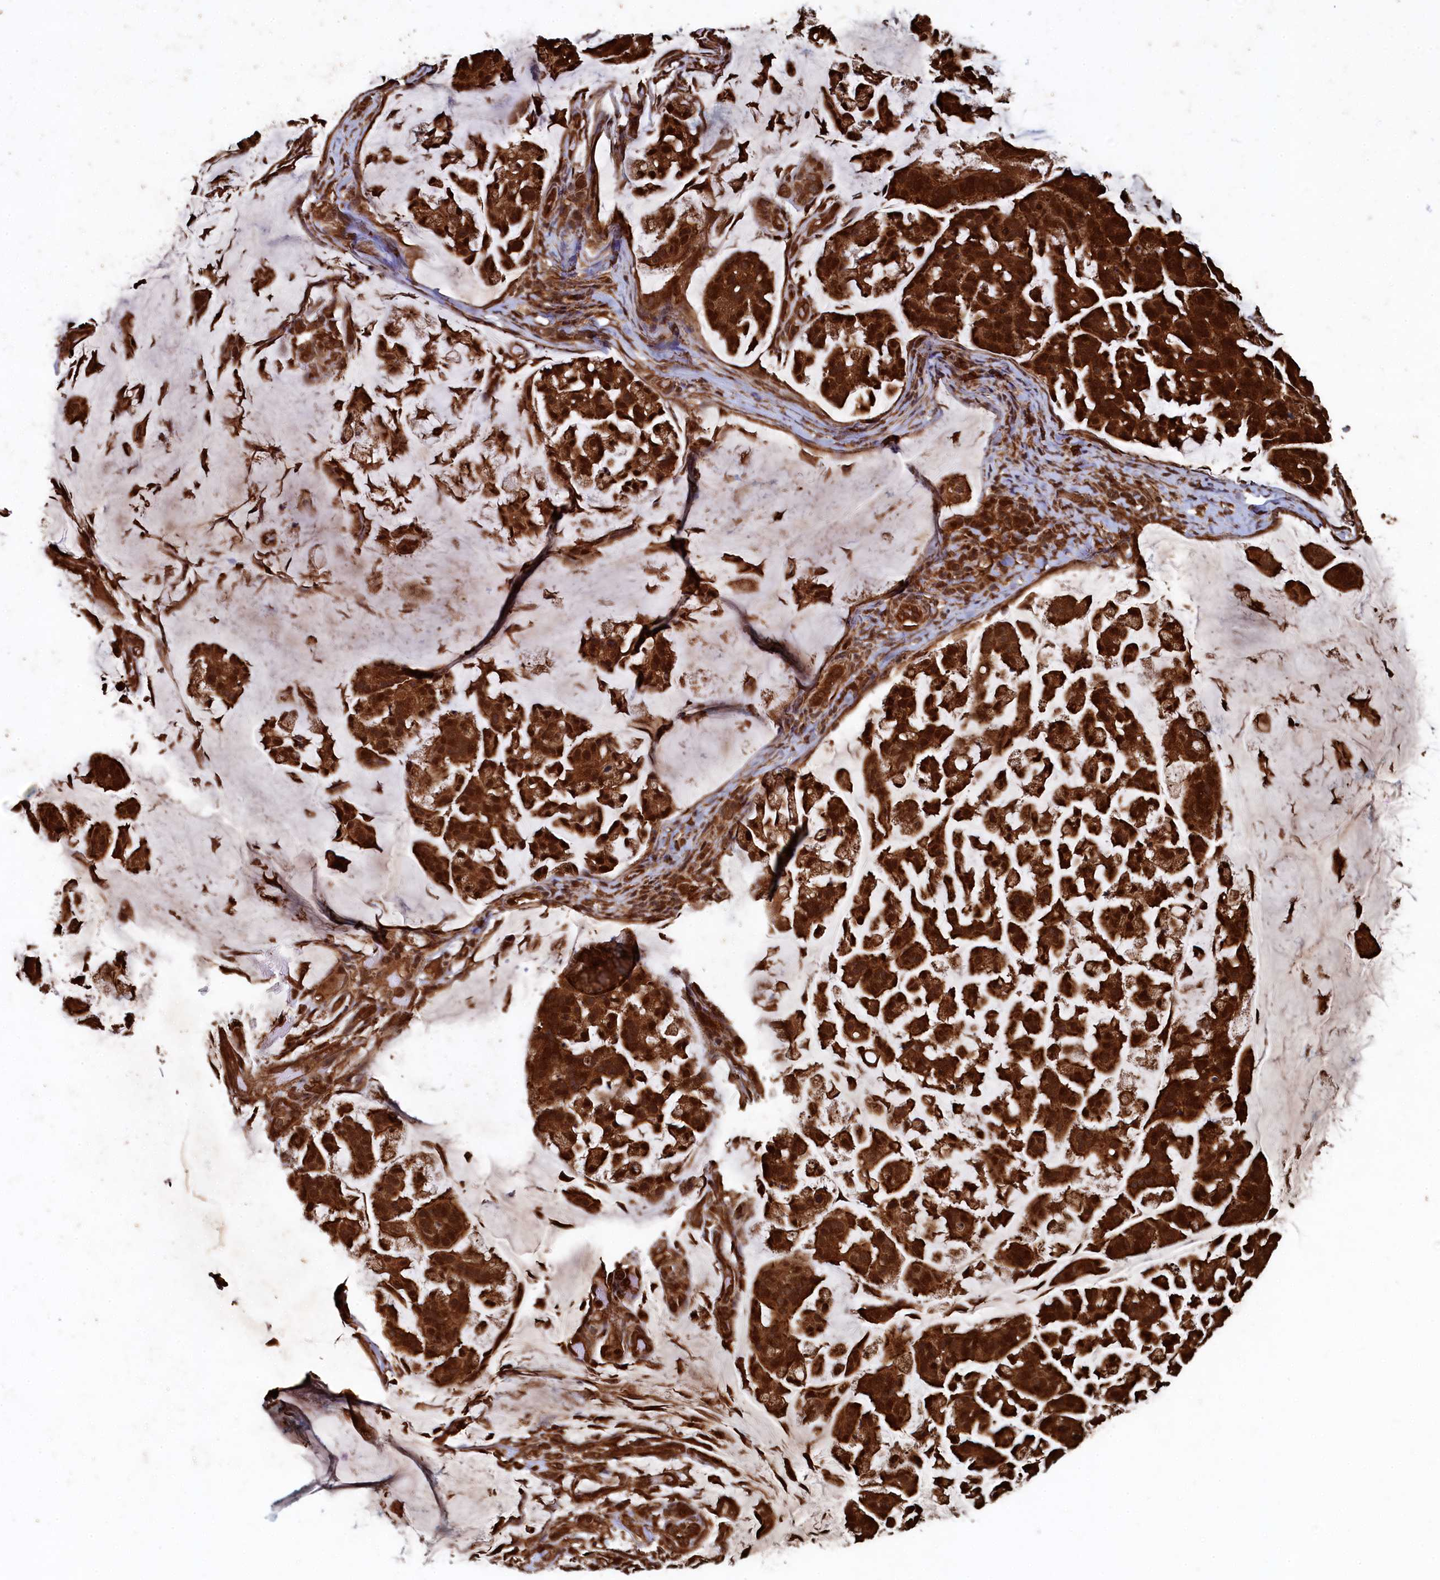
{"staining": {"intensity": "strong", "quantity": ">75%", "location": "cytoplasmic/membranous"}, "tissue": "stomach cancer", "cell_type": "Tumor cells", "image_type": "cancer", "snomed": [{"axis": "morphology", "description": "Adenocarcinoma, NOS"}, {"axis": "topography", "description": "Stomach, lower"}], "caption": "Protein staining by immunohistochemistry displays strong cytoplasmic/membranous expression in about >75% of tumor cells in stomach cancer.", "gene": "PIGN", "patient": {"sex": "male", "age": 67}}